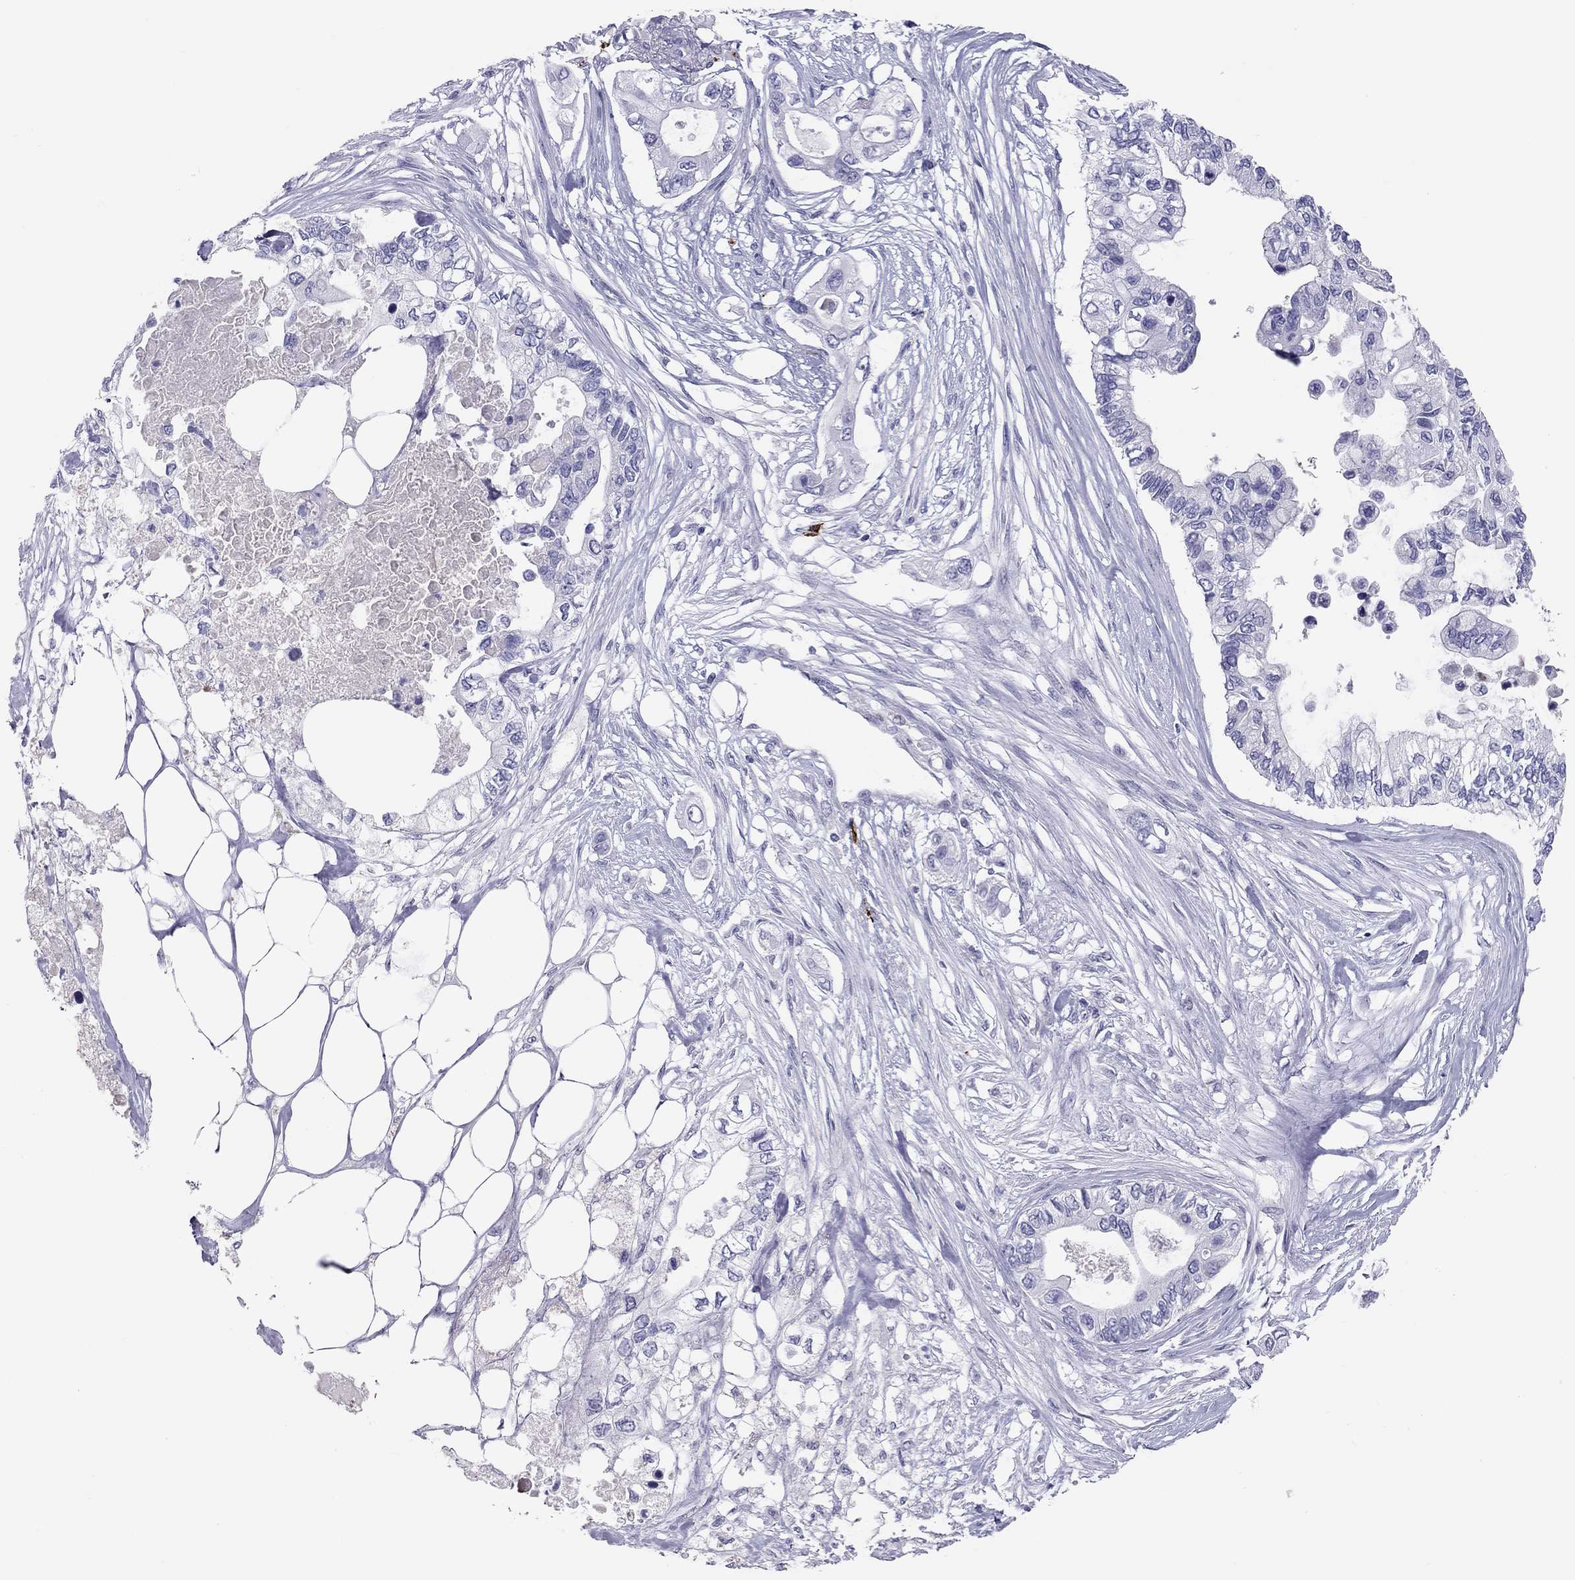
{"staining": {"intensity": "negative", "quantity": "none", "location": "none"}, "tissue": "pancreatic cancer", "cell_type": "Tumor cells", "image_type": "cancer", "snomed": [{"axis": "morphology", "description": "Adenocarcinoma, NOS"}, {"axis": "topography", "description": "Pancreas"}], "caption": "Tumor cells show no significant expression in pancreatic adenocarcinoma.", "gene": "IL17REL", "patient": {"sex": "female", "age": 63}}